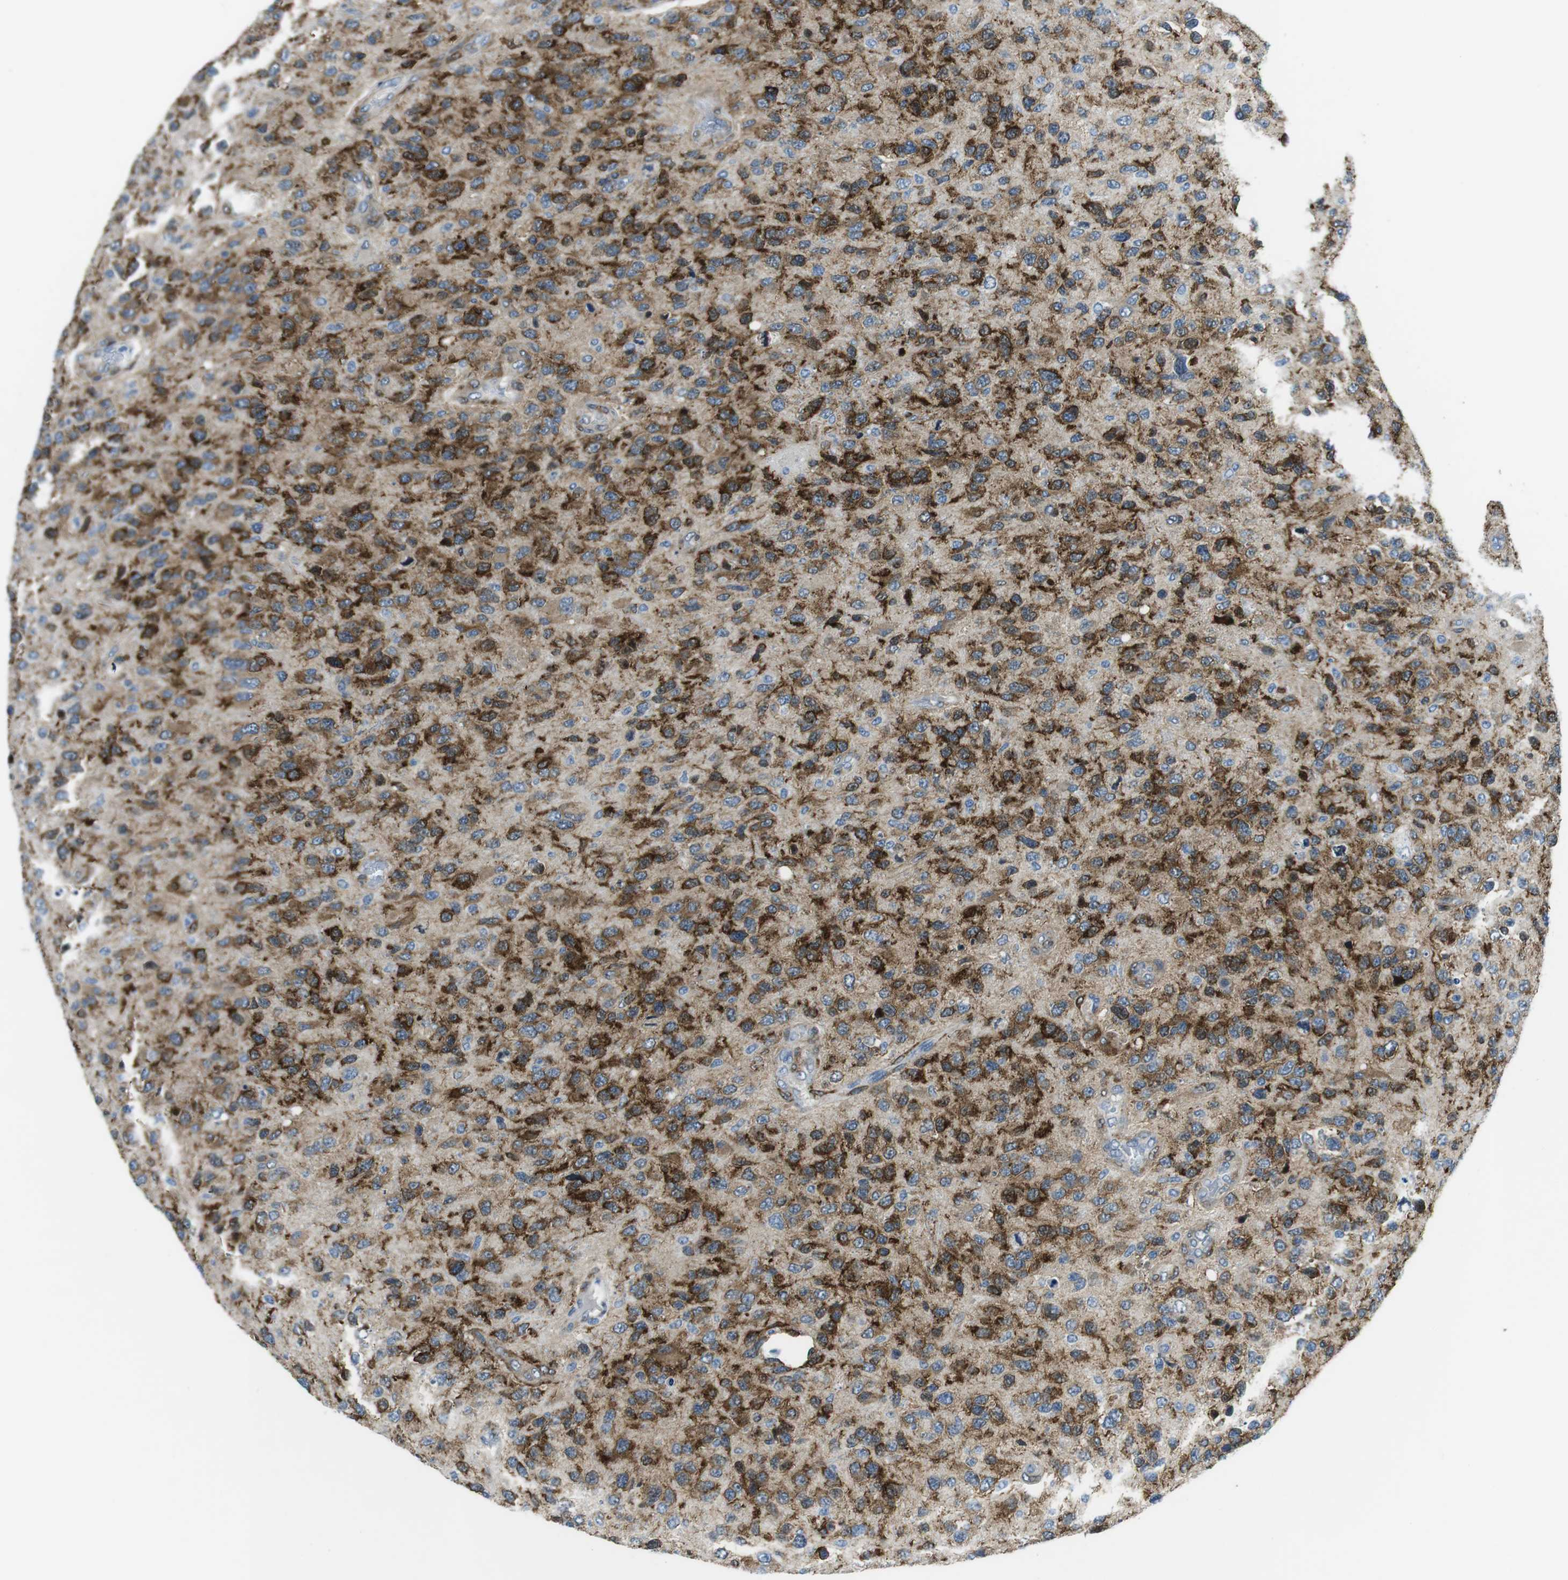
{"staining": {"intensity": "strong", "quantity": "25%-75%", "location": "cytoplasmic/membranous"}, "tissue": "glioma", "cell_type": "Tumor cells", "image_type": "cancer", "snomed": [{"axis": "morphology", "description": "Glioma, malignant, High grade"}, {"axis": "topography", "description": "Brain"}], "caption": "Protein staining of glioma tissue exhibits strong cytoplasmic/membranous positivity in approximately 25%-75% of tumor cells. (Brightfield microscopy of DAB IHC at high magnification).", "gene": "PHLDA1", "patient": {"sex": "female", "age": 58}}